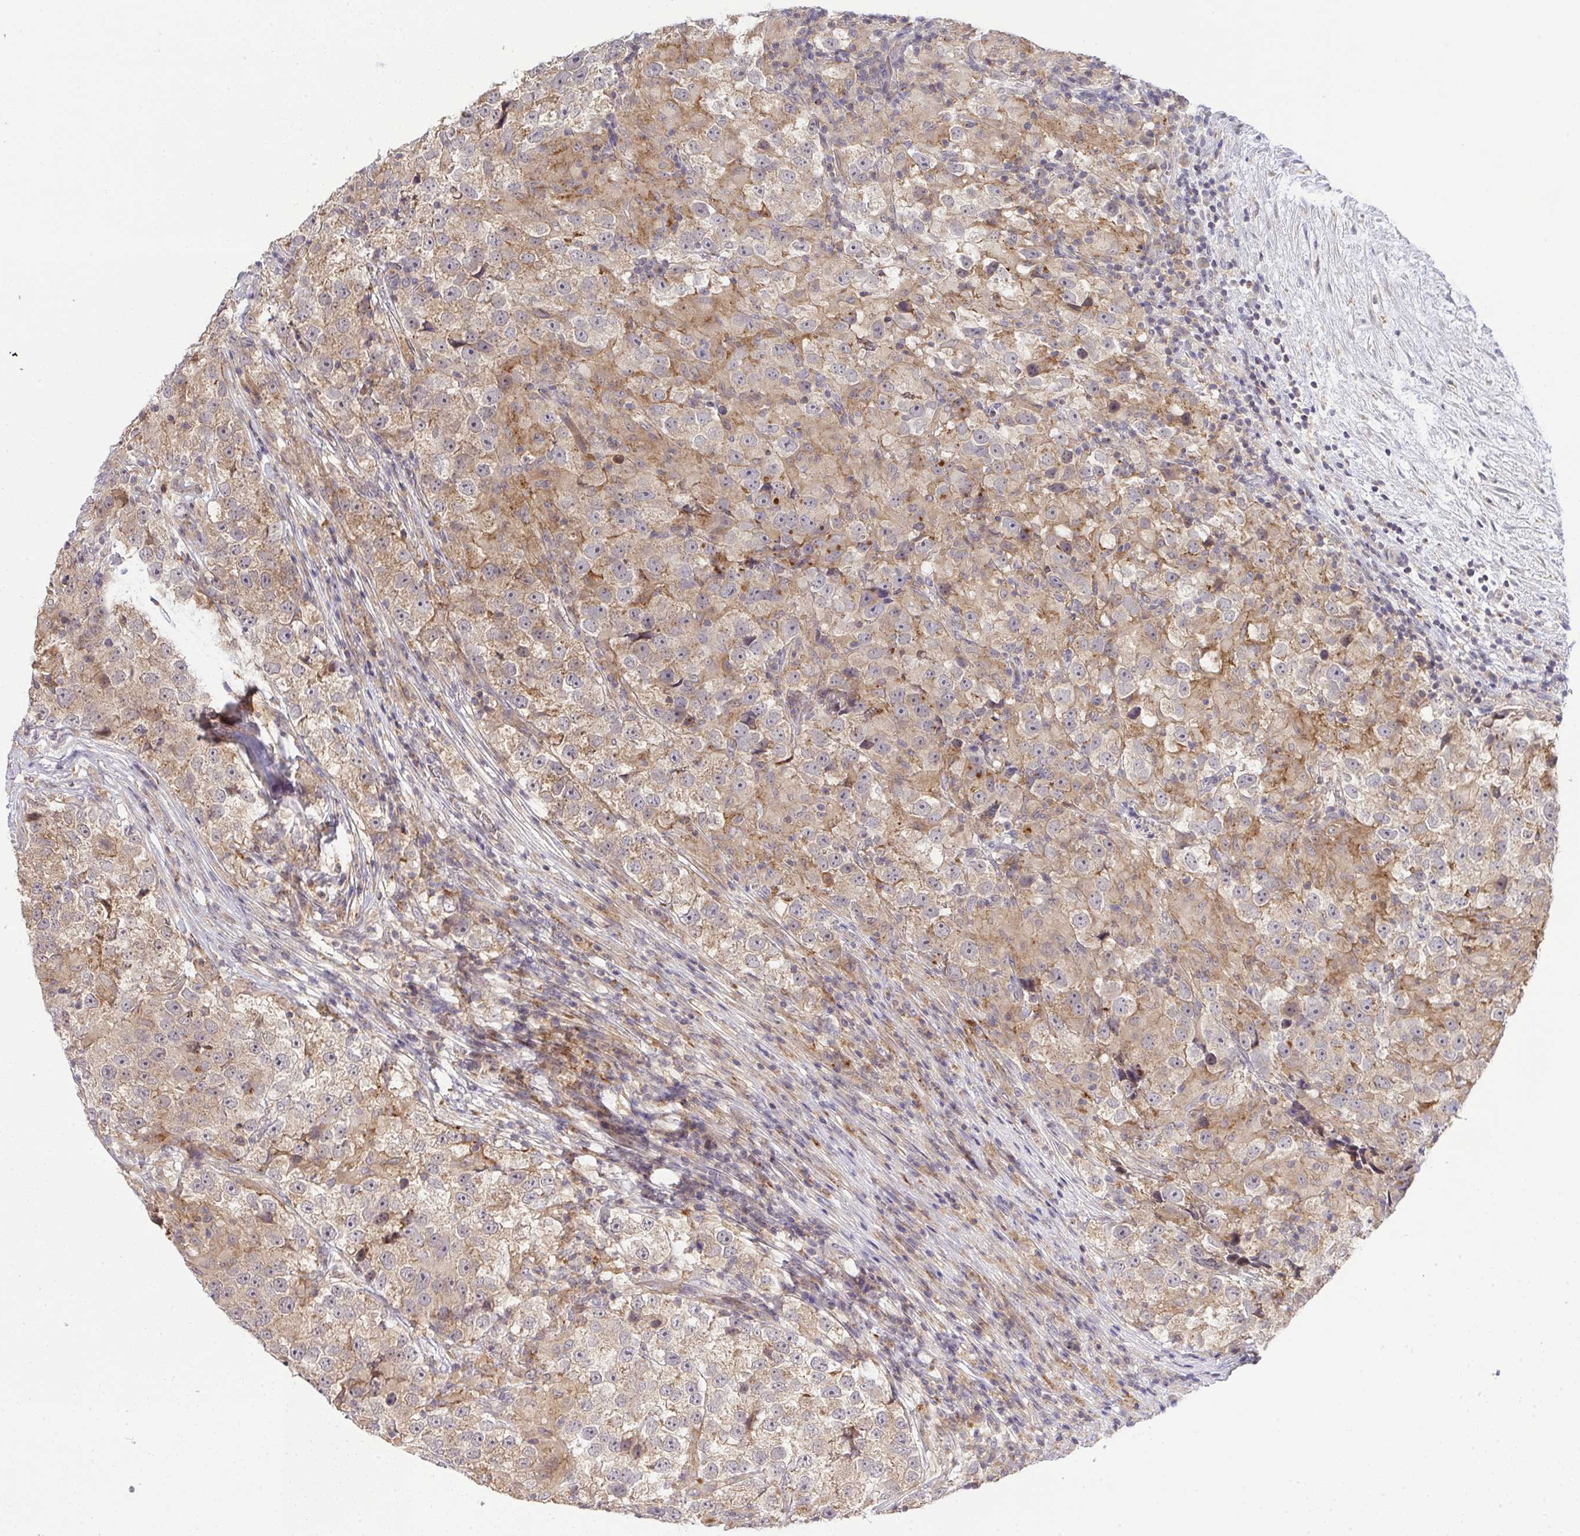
{"staining": {"intensity": "weak", "quantity": "25%-75%", "location": "cytoplasmic/membranous"}, "tissue": "testis cancer", "cell_type": "Tumor cells", "image_type": "cancer", "snomed": [{"axis": "morphology", "description": "Seminoma, NOS"}, {"axis": "topography", "description": "Testis"}], "caption": "A photomicrograph of seminoma (testis) stained for a protein demonstrates weak cytoplasmic/membranous brown staining in tumor cells. (Stains: DAB (3,3'-diaminobenzidine) in brown, nuclei in blue, Microscopy: brightfield microscopy at high magnification).", "gene": "SLC9A6", "patient": {"sex": "male", "age": 46}}